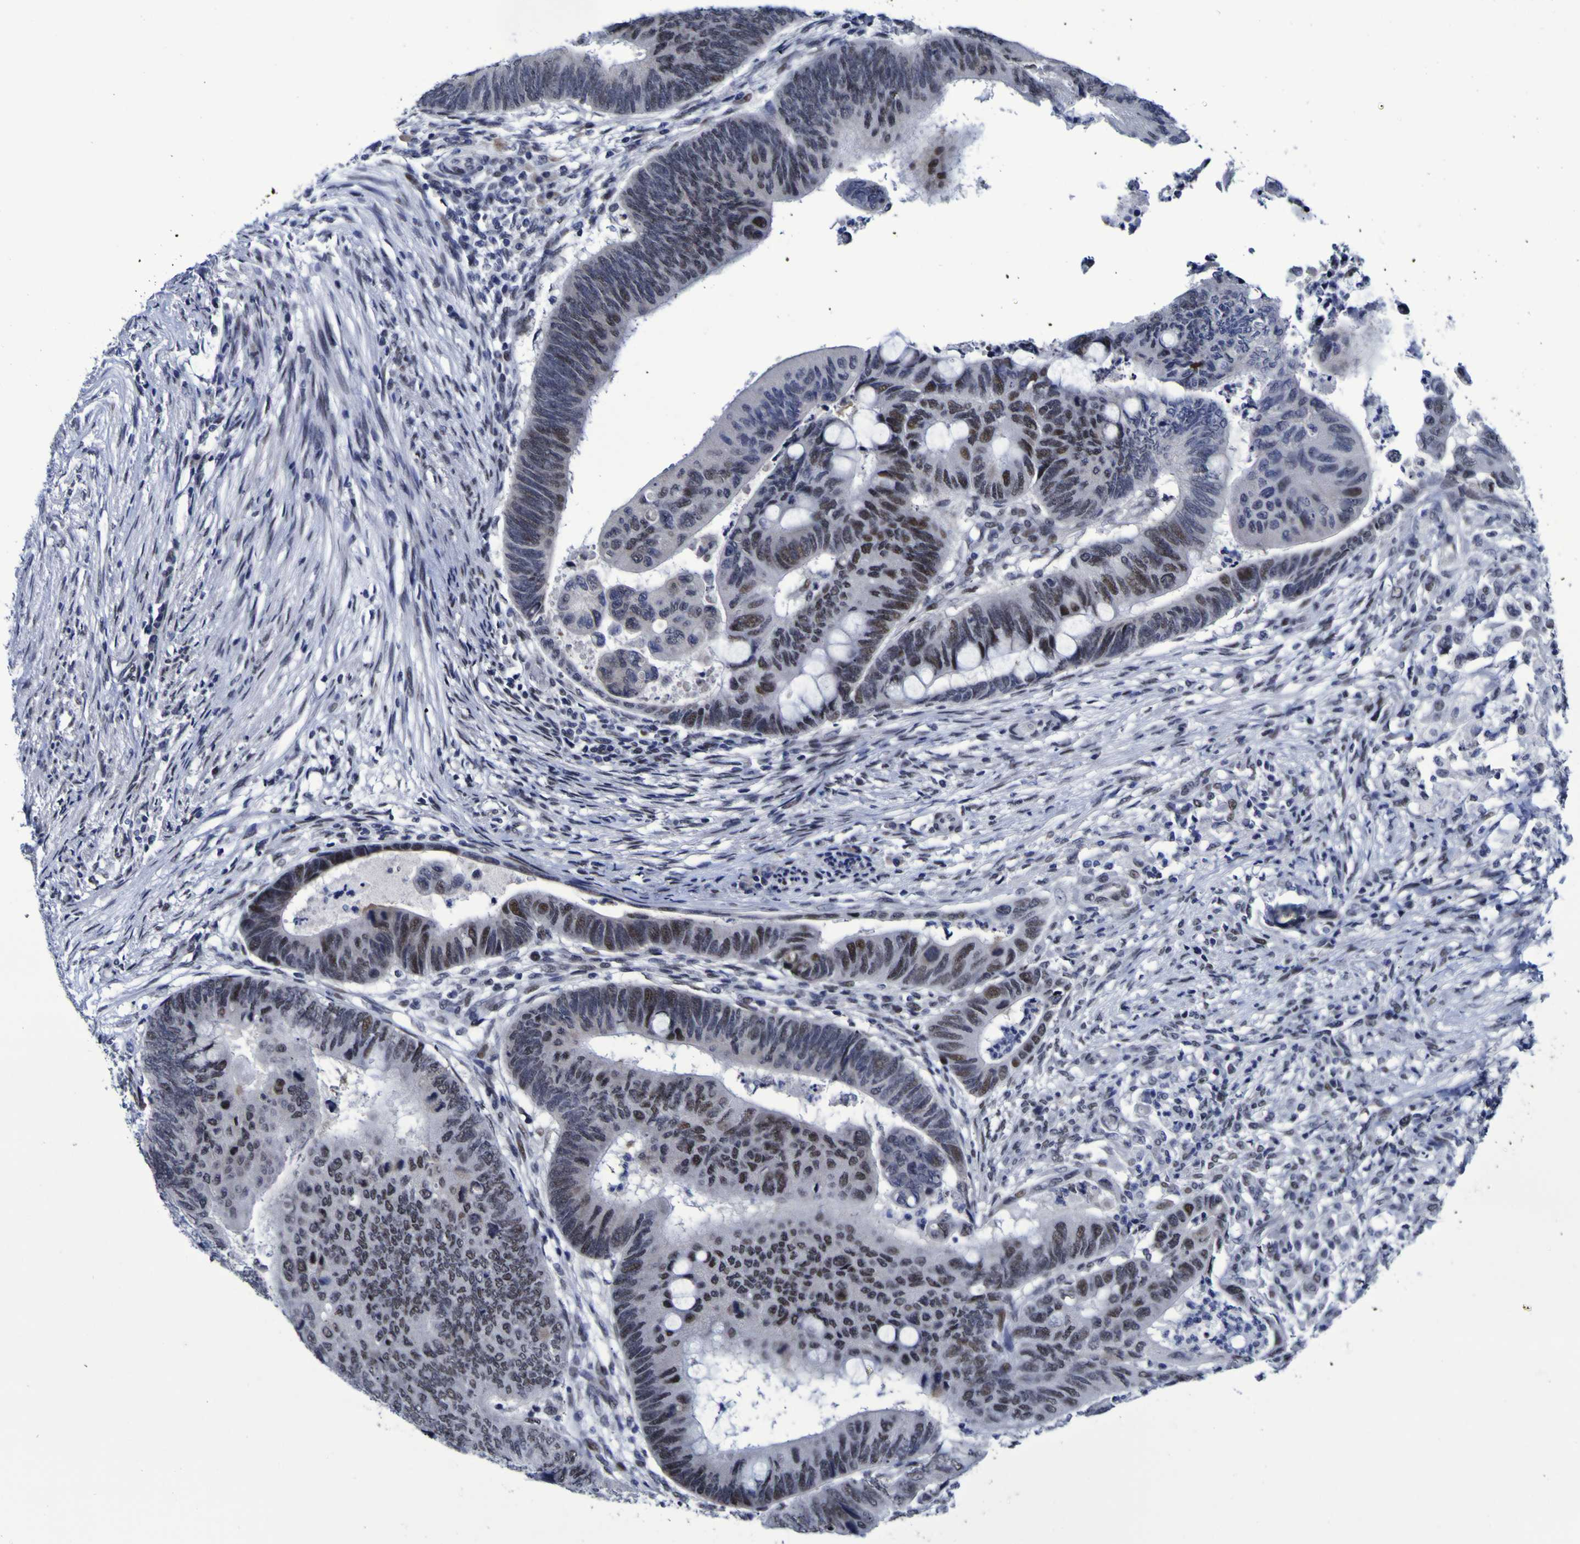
{"staining": {"intensity": "moderate", "quantity": "25%-75%", "location": "nuclear"}, "tissue": "colorectal cancer", "cell_type": "Tumor cells", "image_type": "cancer", "snomed": [{"axis": "morphology", "description": "Normal tissue, NOS"}, {"axis": "morphology", "description": "Adenocarcinoma, NOS"}, {"axis": "topography", "description": "Rectum"}, {"axis": "topography", "description": "Peripheral nerve tissue"}], "caption": "A brown stain shows moderate nuclear expression of a protein in colorectal cancer tumor cells.", "gene": "MBD3", "patient": {"sex": "male", "age": 92}}